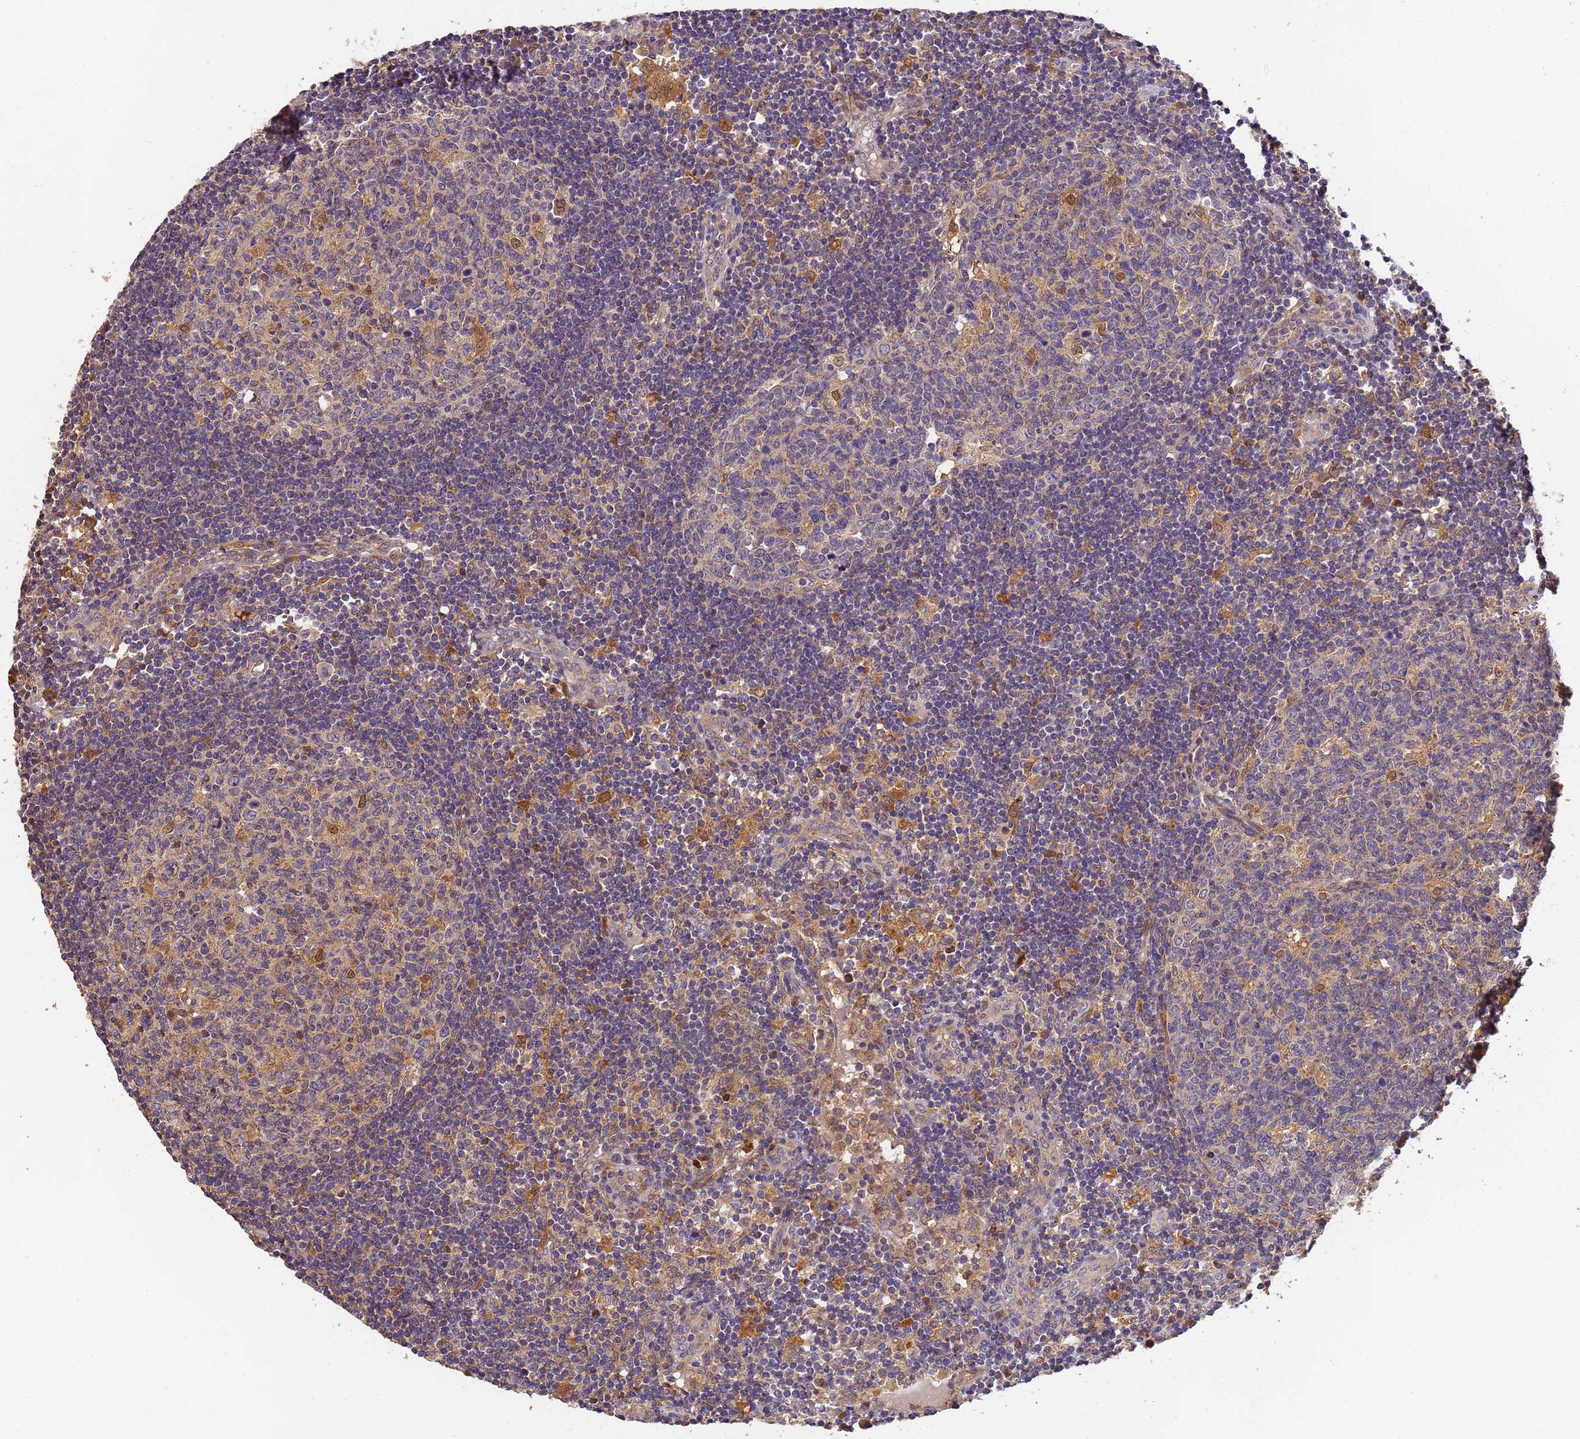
{"staining": {"intensity": "moderate", "quantity": "<25%", "location": "cytoplasmic/membranous,nuclear"}, "tissue": "lymph node", "cell_type": "Germinal center cells", "image_type": "normal", "snomed": [{"axis": "morphology", "description": "Normal tissue, NOS"}, {"axis": "topography", "description": "Lymph node"}], "caption": "Protein expression analysis of normal lymph node shows moderate cytoplasmic/membranous,nuclear positivity in approximately <25% of germinal center cells. (DAB (3,3'-diaminobenzidine) = brown stain, brightfield microscopy at high magnification).", "gene": "TIGAR", "patient": {"sex": "female", "age": 73}}